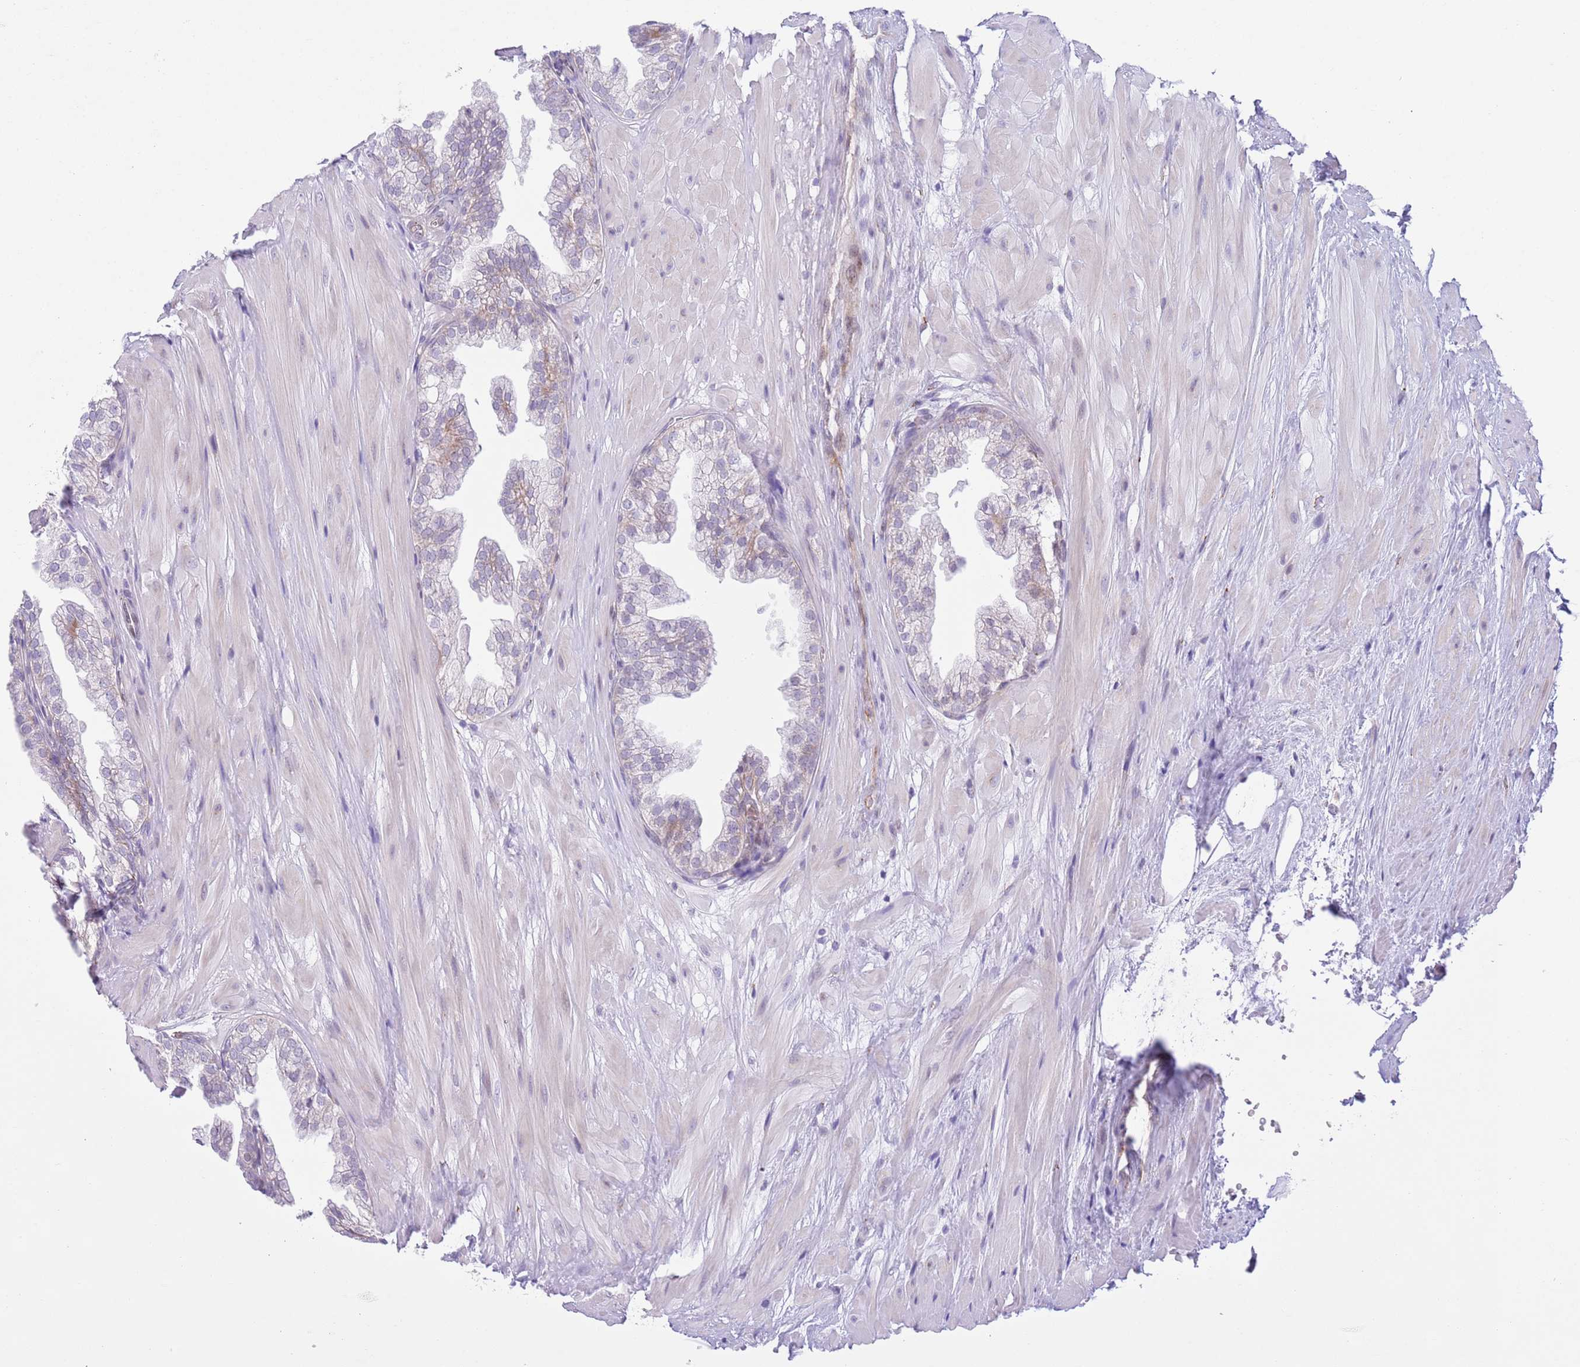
{"staining": {"intensity": "negative", "quantity": "none", "location": "none"}, "tissue": "prostate", "cell_type": "Glandular cells", "image_type": "normal", "snomed": [{"axis": "morphology", "description": "Normal tissue, NOS"}, {"axis": "topography", "description": "Prostate"}, {"axis": "topography", "description": "Peripheral nerve tissue"}], "caption": "Glandular cells are negative for protein expression in unremarkable human prostate. (Stains: DAB (3,3'-diaminobenzidine) IHC with hematoxylin counter stain, Microscopy: brightfield microscopy at high magnification).", "gene": "C20orf96", "patient": {"sex": "male", "age": 55}}